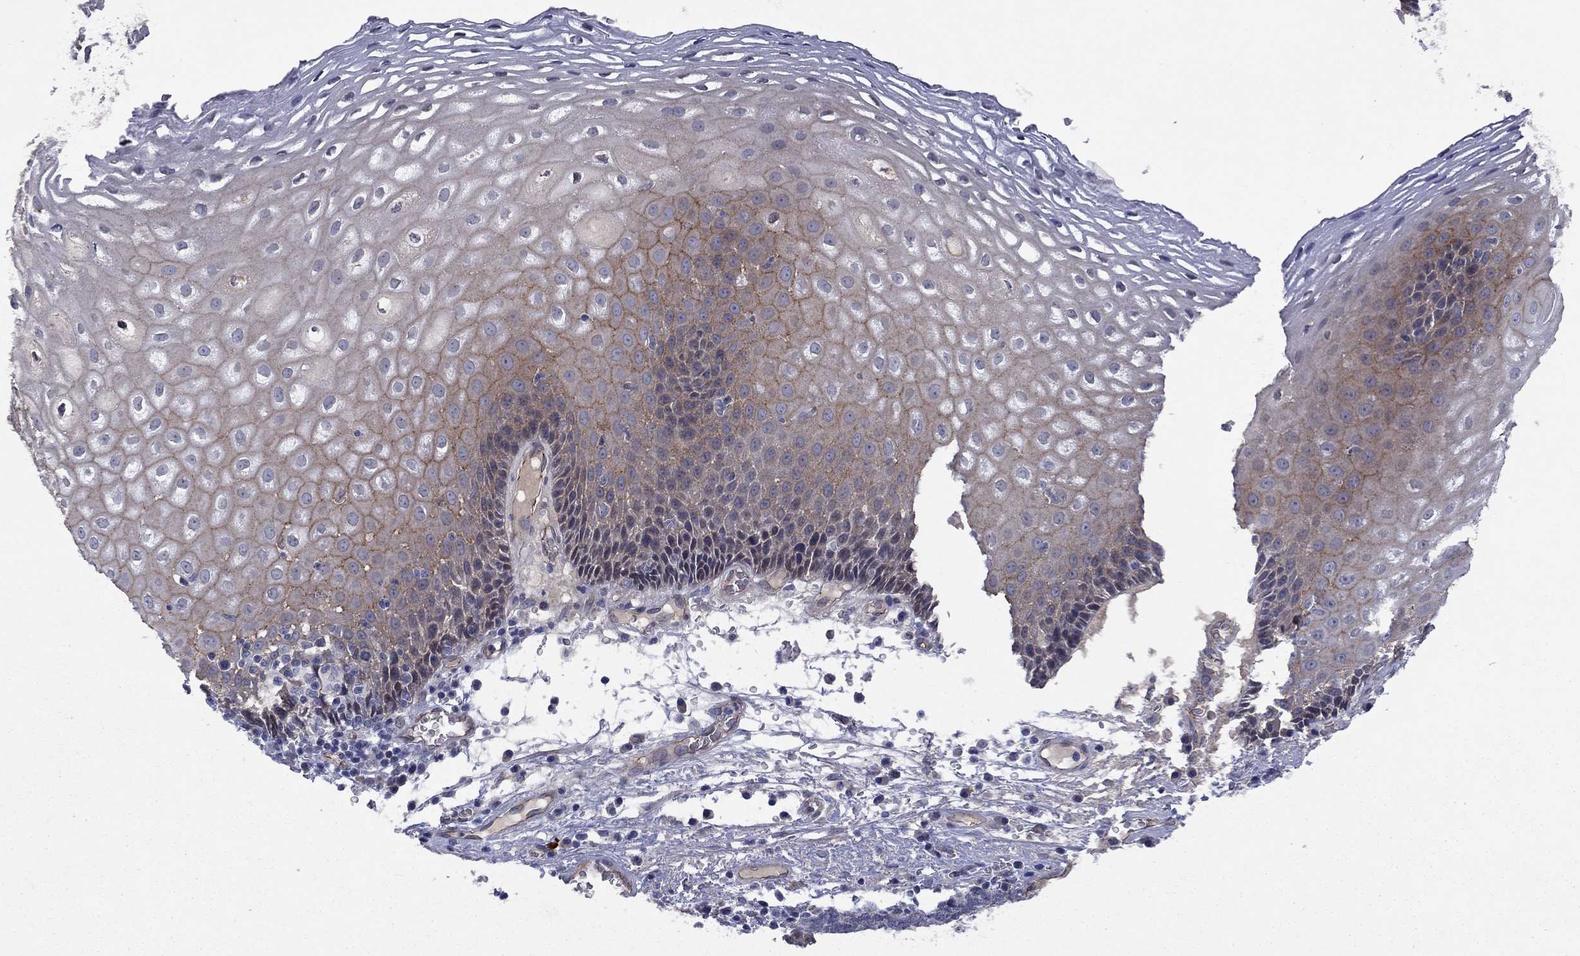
{"staining": {"intensity": "moderate", "quantity": "25%-75%", "location": "cytoplasmic/membranous"}, "tissue": "esophagus", "cell_type": "Squamous epithelial cells", "image_type": "normal", "snomed": [{"axis": "morphology", "description": "Normal tissue, NOS"}, {"axis": "topography", "description": "Esophagus"}], "caption": "DAB immunohistochemical staining of benign human esophagus reveals moderate cytoplasmic/membranous protein positivity in about 25%-75% of squamous epithelial cells.", "gene": "EMC9", "patient": {"sex": "male", "age": 76}}